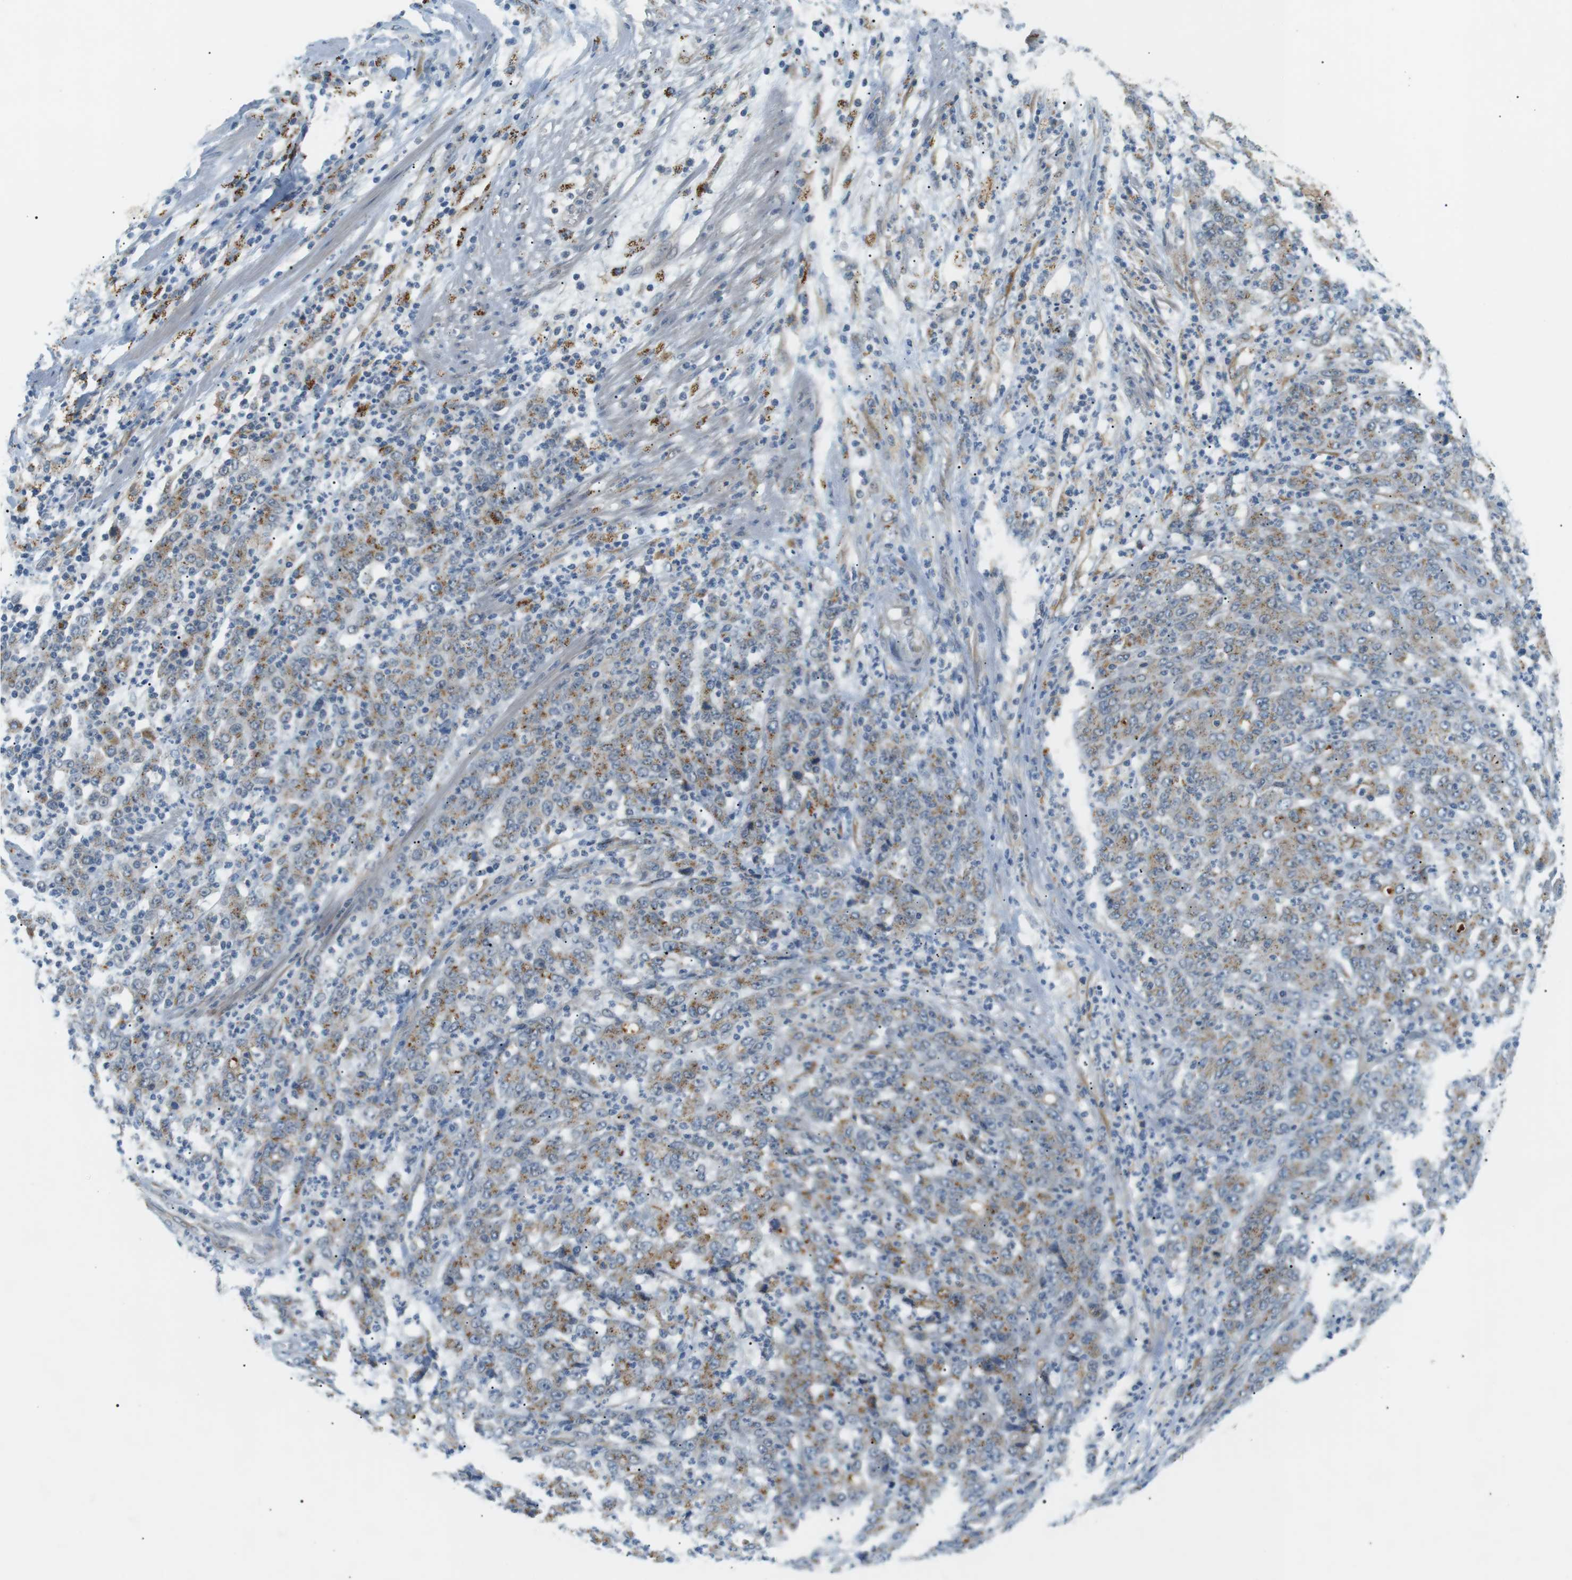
{"staining": {"intensity": "moderate", "quantity": ">75%", "location": "cytoplasmic/membranous"}, "tissue": "stomach cancer", "cell_type": "Tumor cells", "image_type": "cancer", "snomed": [{"axis": "morphology", "description": "Adenocarcinoma, NOS"}, {"axis": "topography", "description": "Stomach, lower"}], "caption": "Immunohistochemical staining of human adenocarcinoma (stomach) shows medium levels of moderate cytoplasmic/membranous positivity in about >75% of tumor cells.", "gene": "B4GALNT2", "patient": {"sex": "female", "age": 71}}